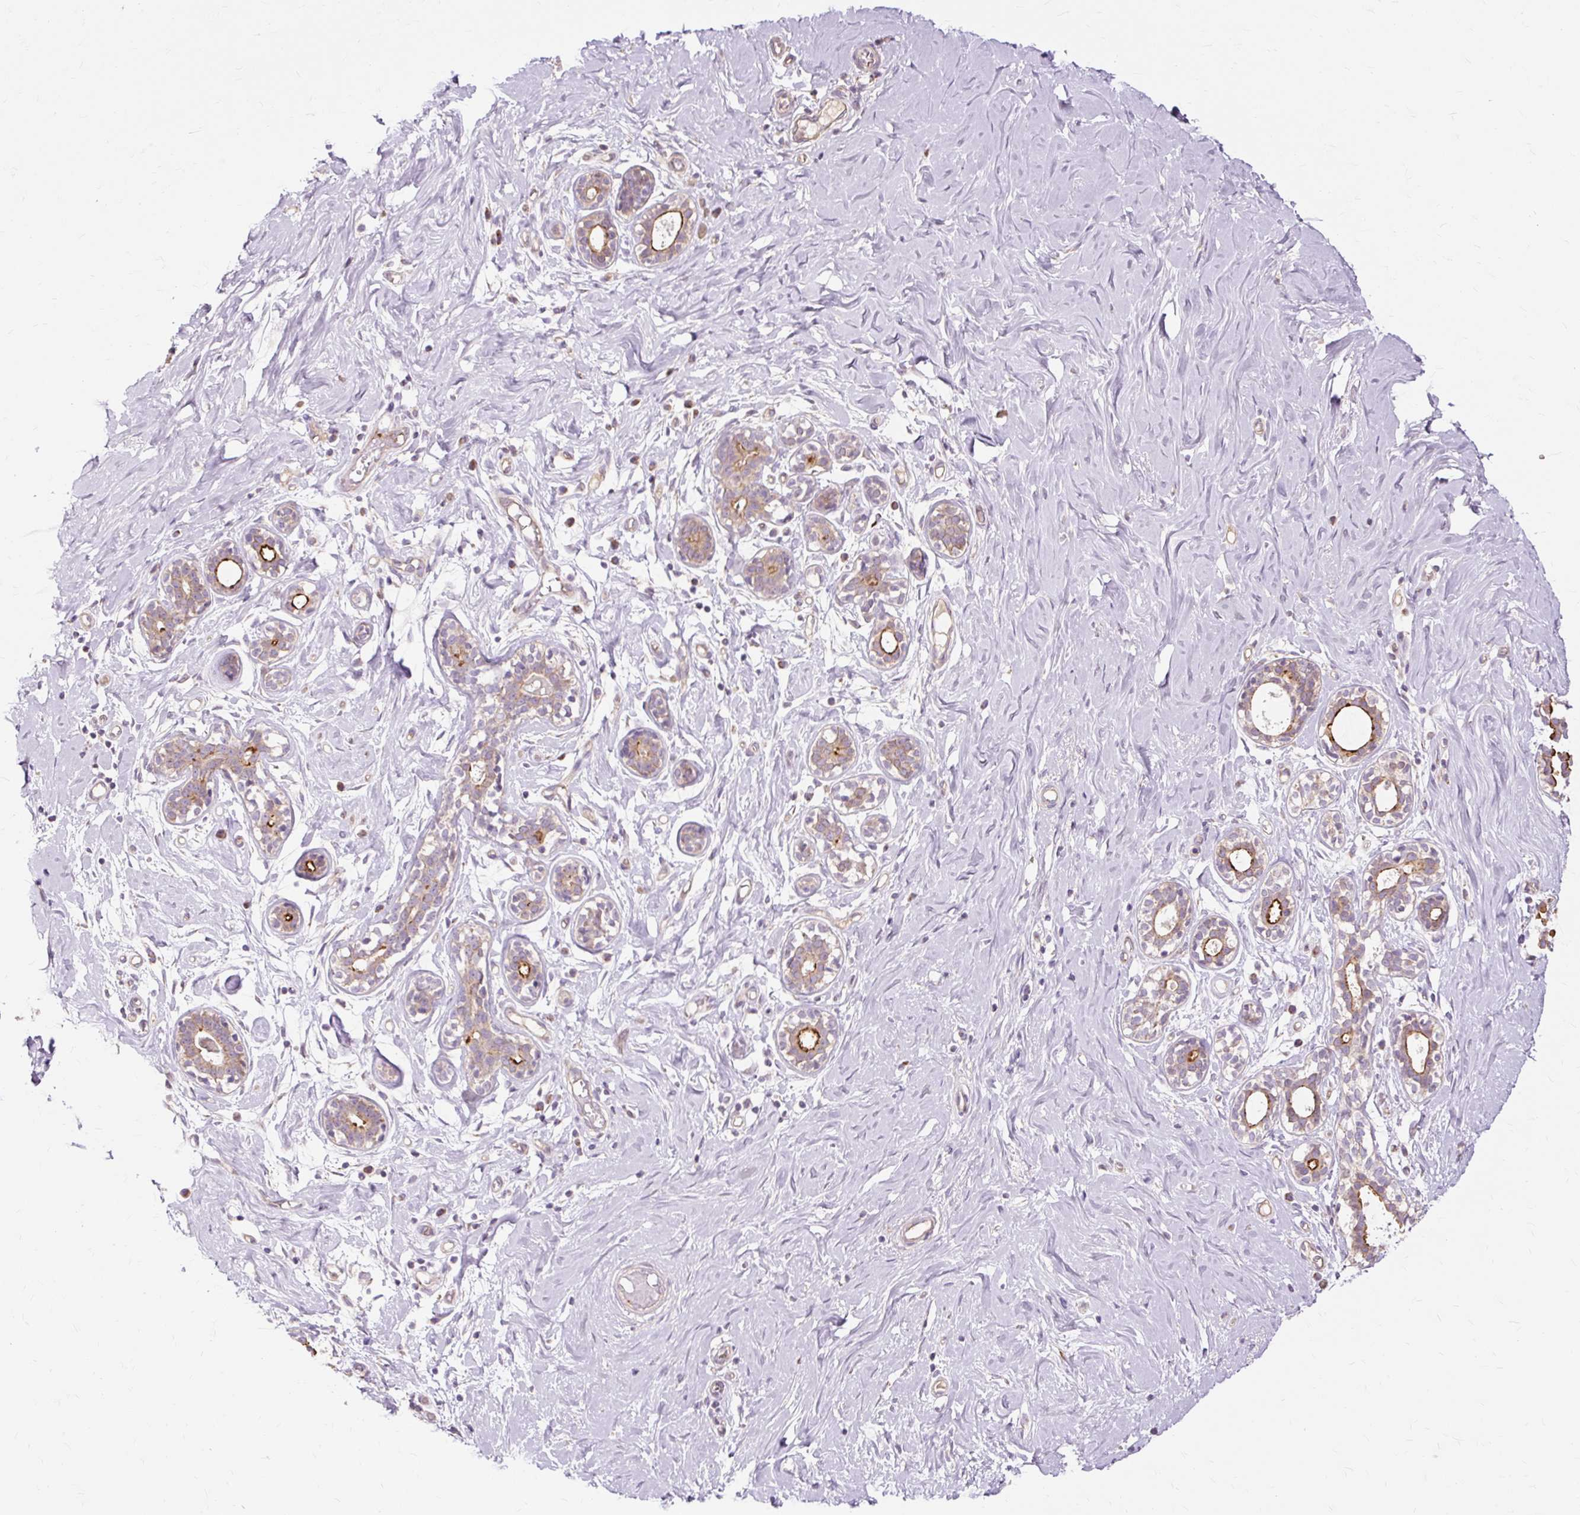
{"staining": {"intensity": "negative", "quantity": "none", "location": "none"}, "tissue": "breast", "cell_type": "Adipocytes", "image_type": "normal", "snomed": [{"axis": "morphology", "description": "Normal tissue, NOS"}, {"axis": "topography", "description": "Breast"}], "caption": "DAB (3,3'-diaminobenzidine) immunohistochemical staining of benign human breast reveals no significant staining in adipocytes.", "gene": "PDZD2", "patient": {"sex": "female", "age": 27}}